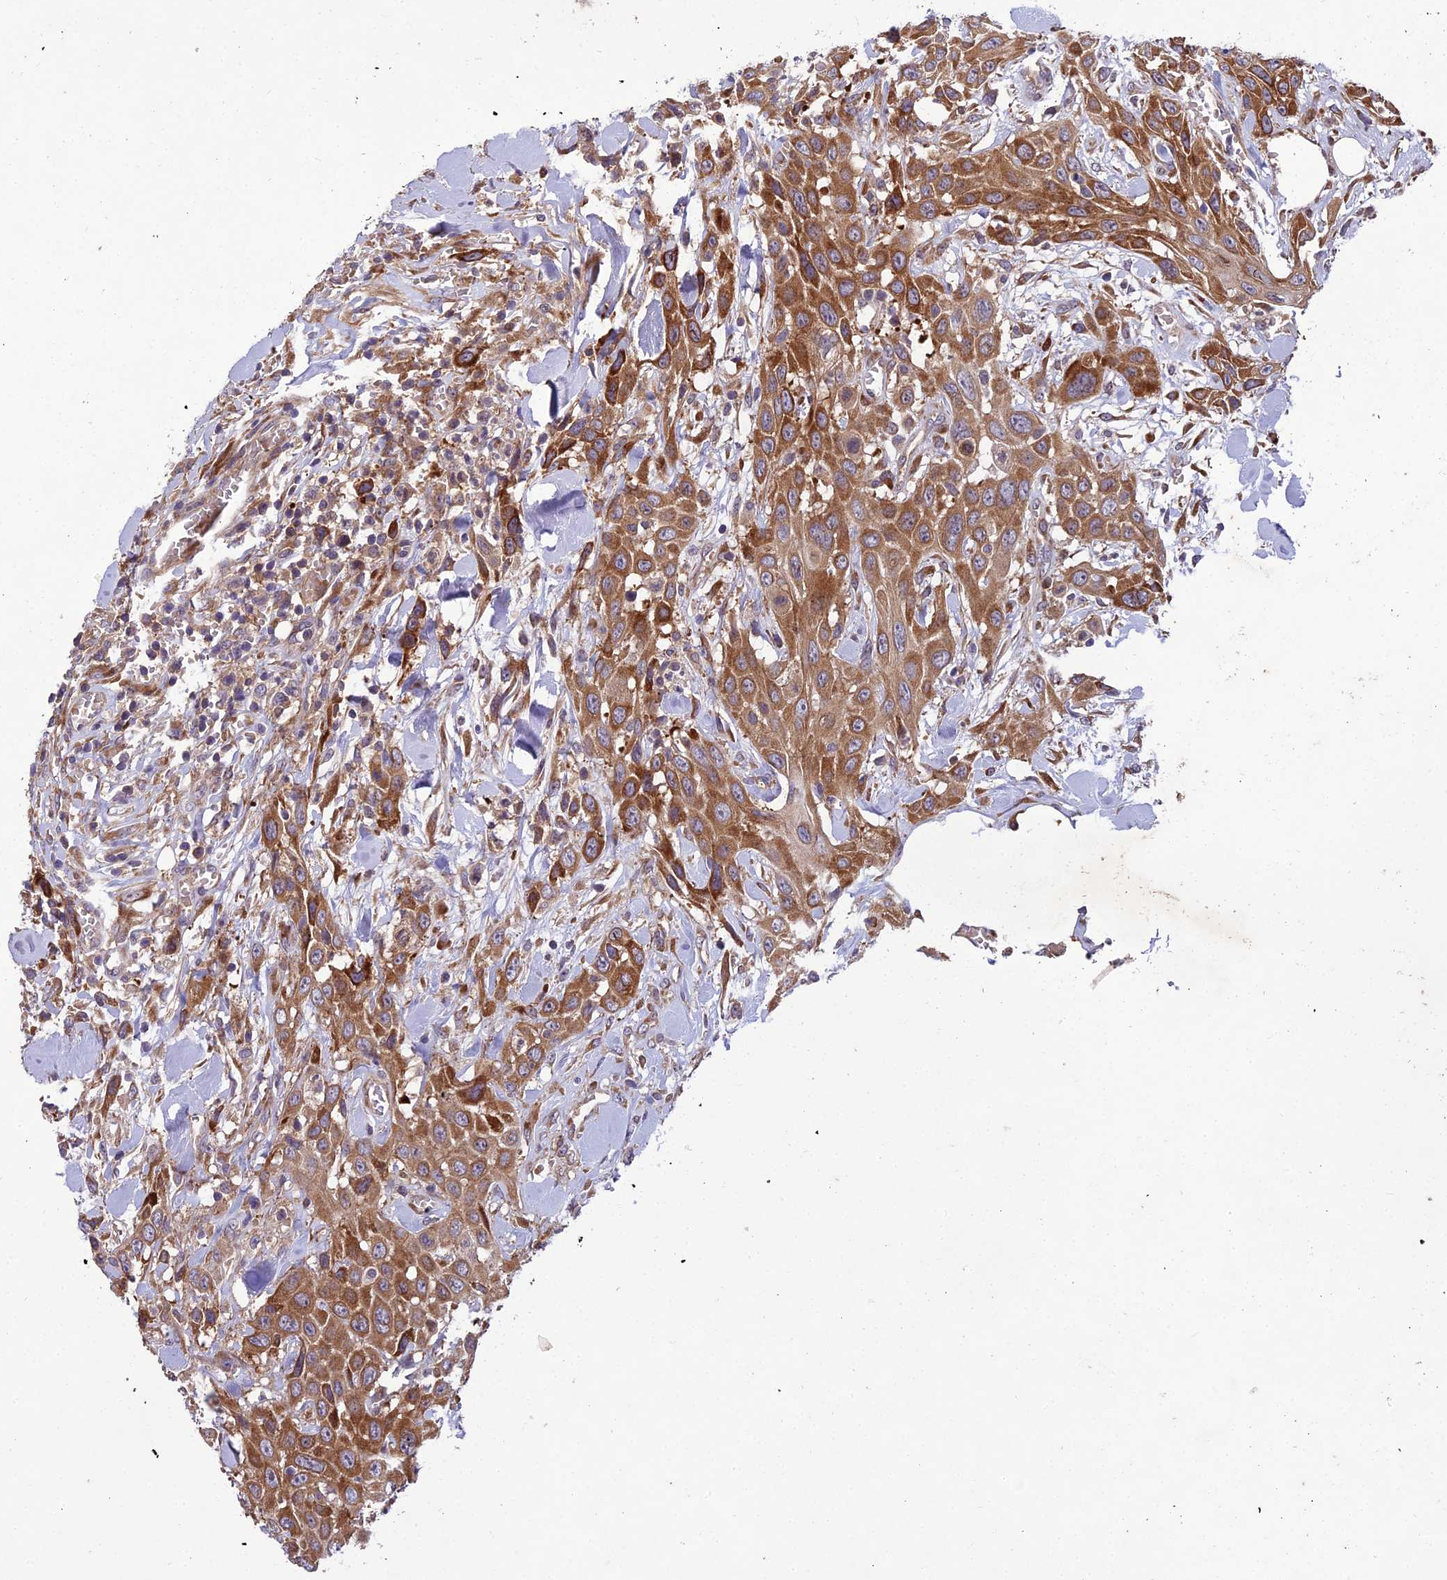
{"staining": {"intensity": "moderate", "quantity": ">75%", "location": "cytoplasmic/membranous"}, "tissue": "head and neck cancer", "cell_type": "Tumor cells", "image_type": "cancer", "snomed": [{"axis": "morphology", "description": "Squamous cell carcinoma, NOS"}, {"axis": "topography", "description": "Head-Neck"}], "caption": "Protein analysis of head and neck cancer (squamous cell carcinoma) tissue displays moderate cytoplasmic/membranous expression in approximately >75% of tumor cells.", "gene": "CENPL", "patient": {"sex": "male", "age": 81}}